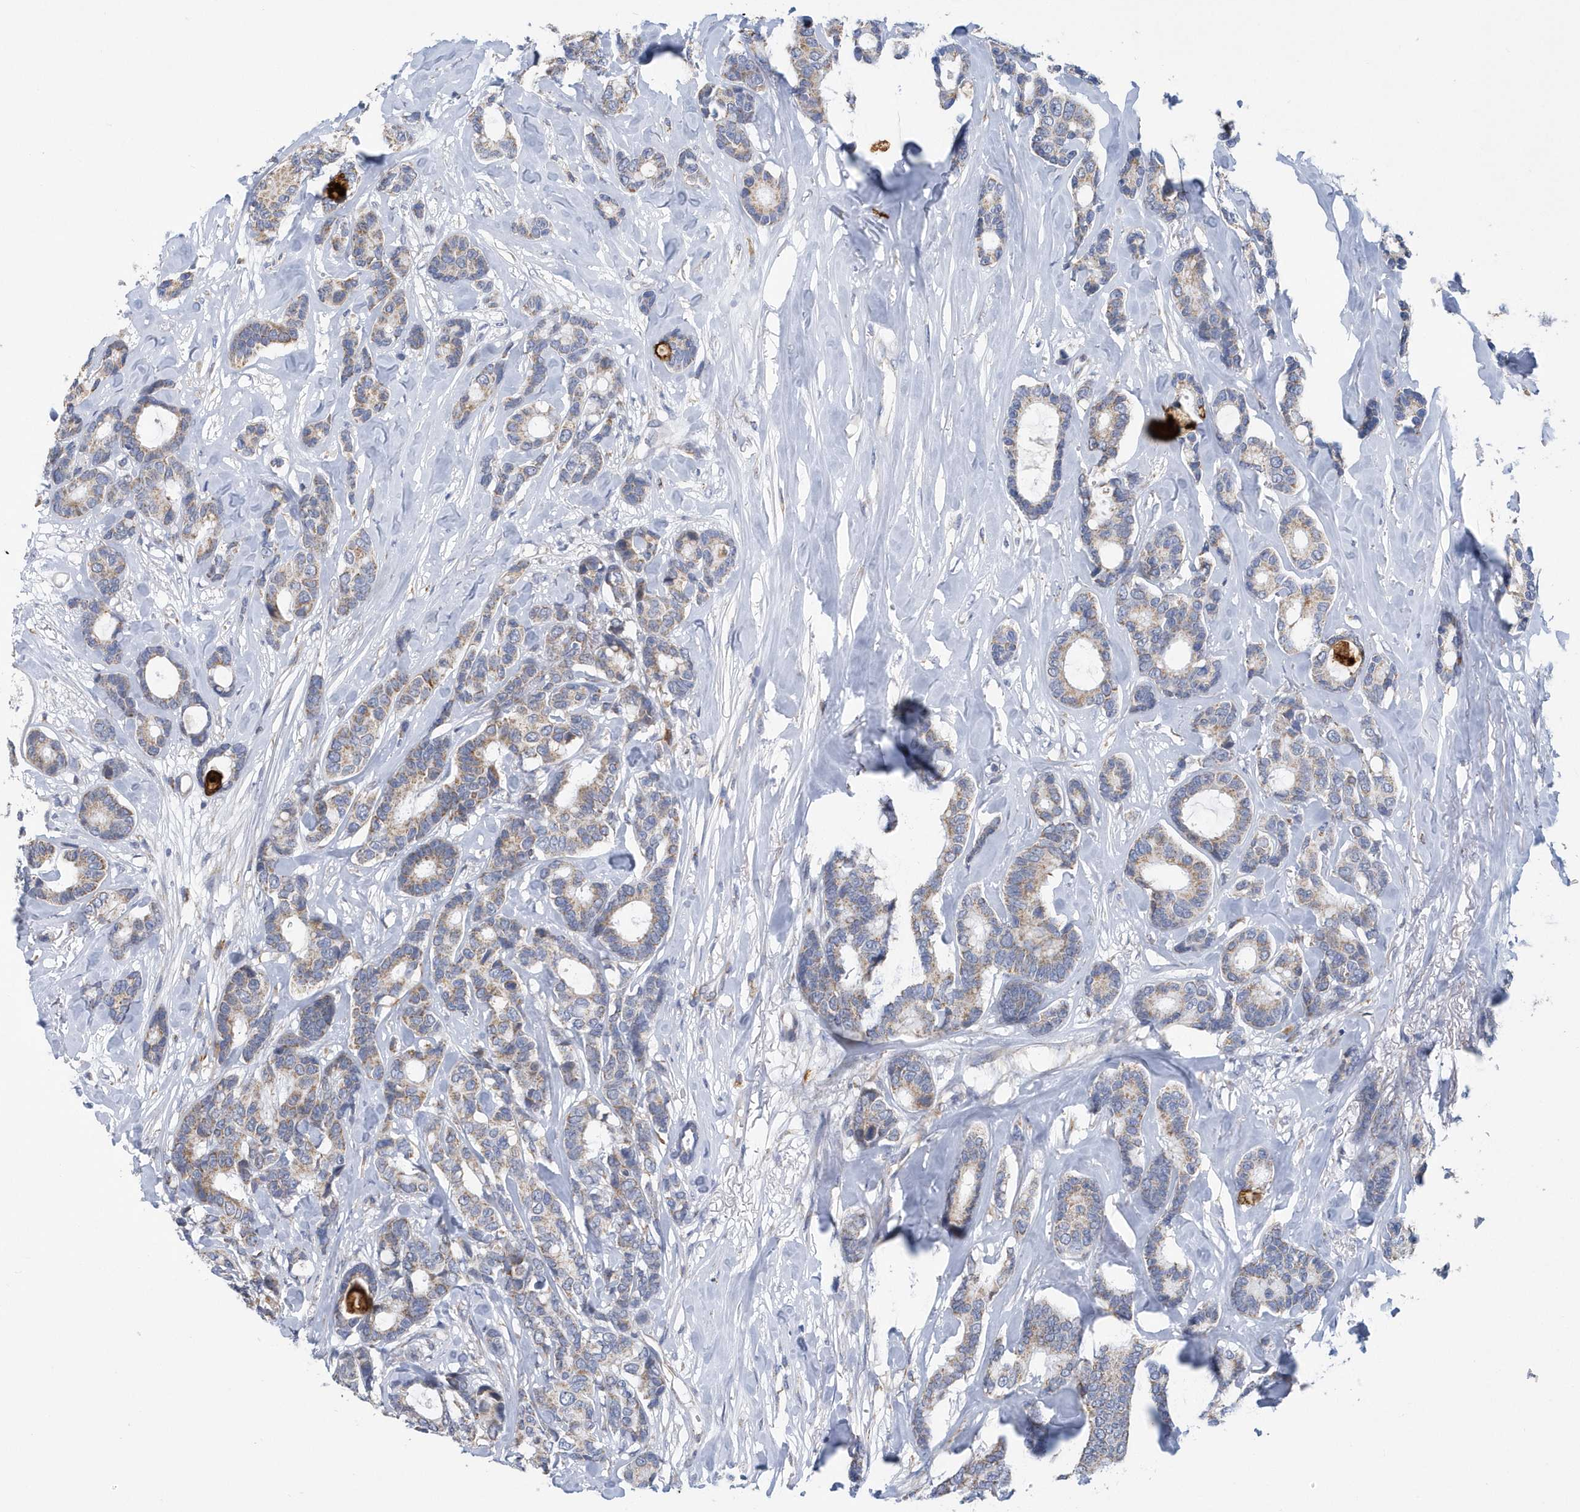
{"staining": {"intensity": "weak", "quantity": "25%-75%", "location": "cytoplasmic/membranous"}, "tissue": "breast cancer", "cell_type": "Tumor cells", "image_type": "cancer", "snomed": [{"axis": "morphology", "description": "Duct carcinoma"}, {"axis": "topography", "description": "Breast"}], "caption": "Immunohistochemistry (IHC) histopathology image of neoplastic tissue: human breast cancer stained using IHC displays low levels of weak protein expression localized specifically in the cytoplasmic/membranous of tumor cells, appearing as a cytoplasmic/membranous brown color.", "gene": "VWA5B2", "patient": {"sex": "female", "age": 87}}